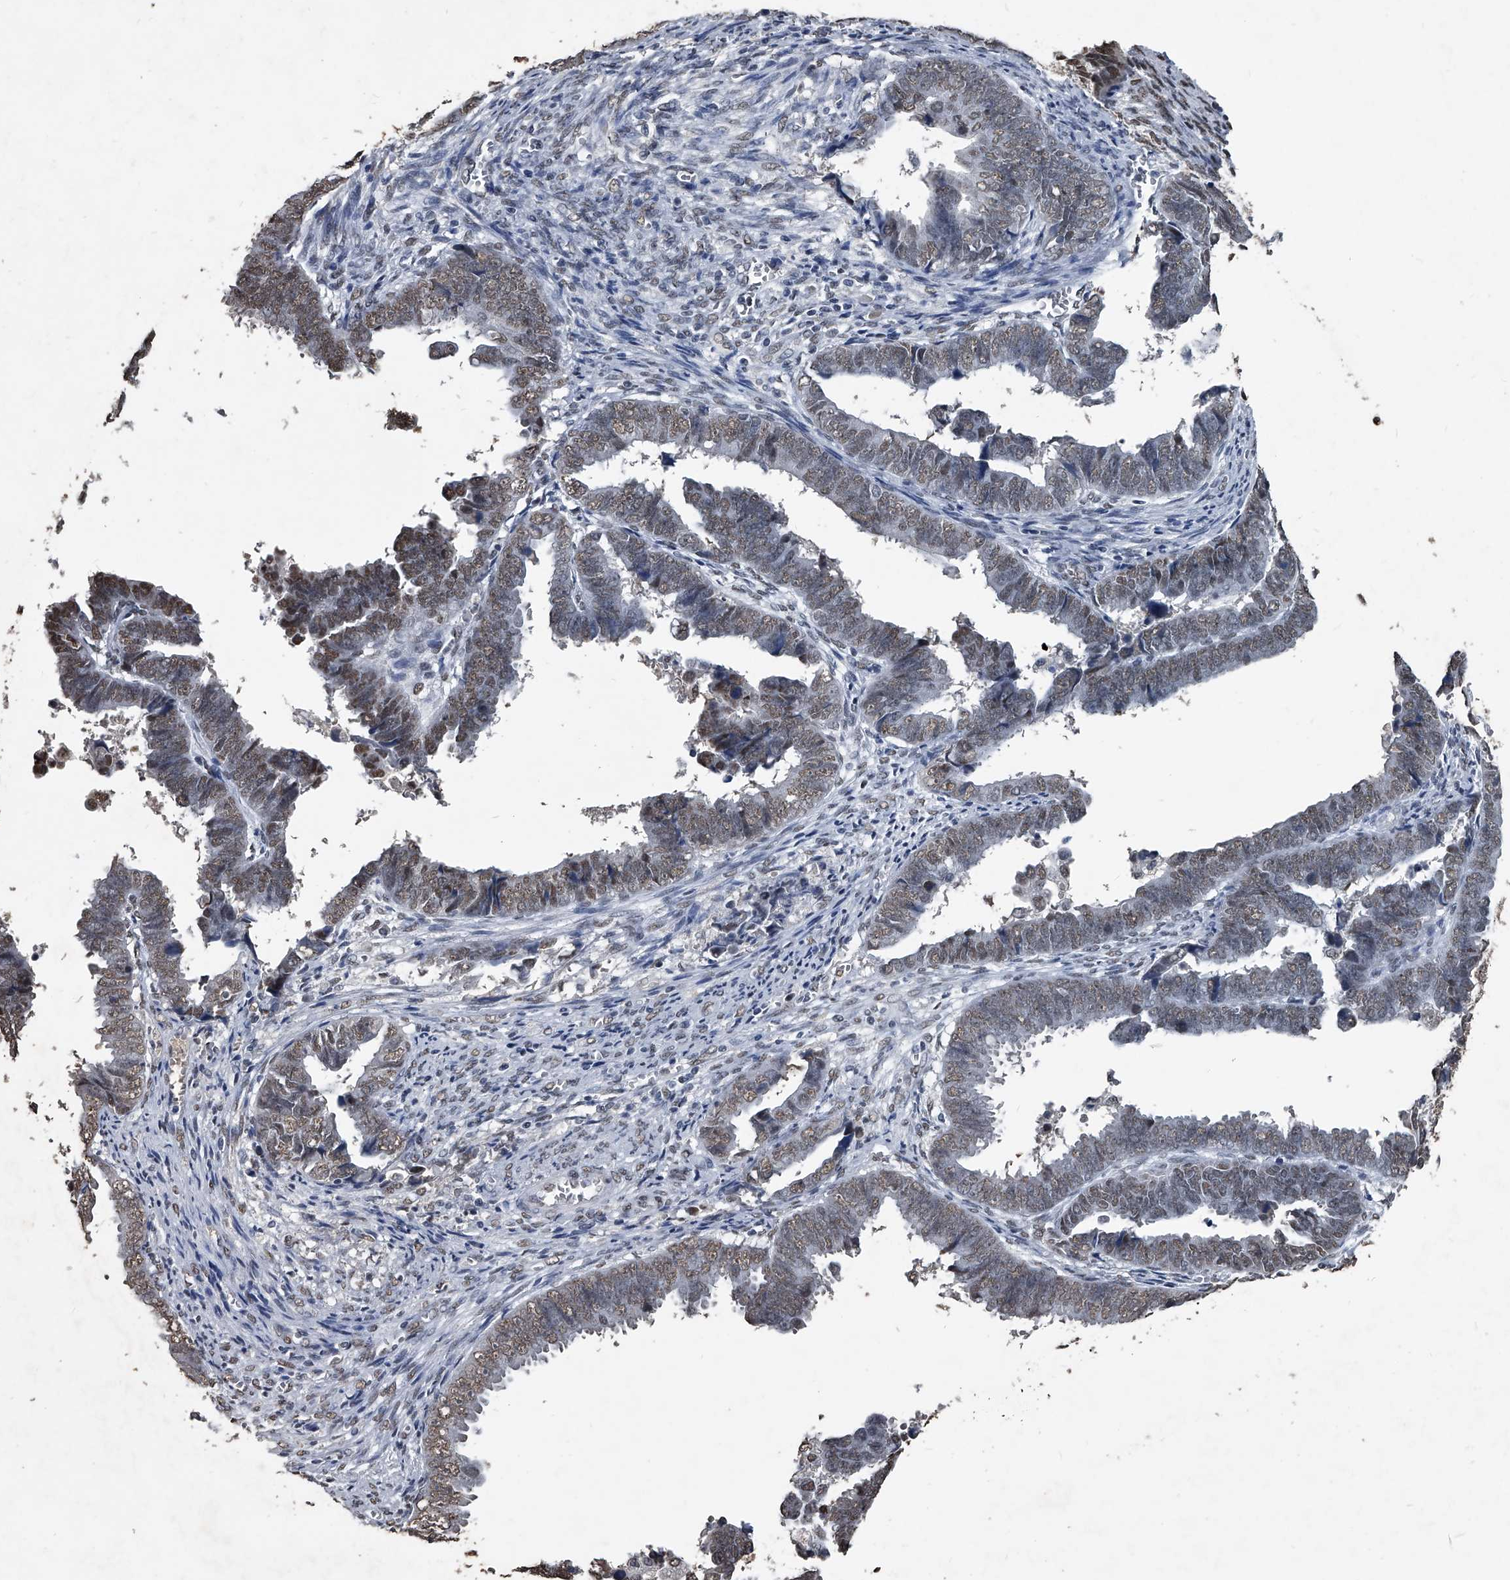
{"staining": {"intensity": "weak", "quantity": ">75%", "location": "nuclear"}, "tissue": "endometrial cancer", "cell_type": "Tumor cells", "image_type": "cancer", "snomed": [{"axis": "morphology", "description": "Adenocarcinoma, NOS"}, {"axis": "topography", "description": "Endometrium"}], "caption": "There is low levels of weak nuclear staining in tumor cells of adenocarcinoma (endometrial), as demonstrated by immunohistochemical staining (brown color).", "gene": "MATR3", "patient": {"sex": "female", "age": 75}}